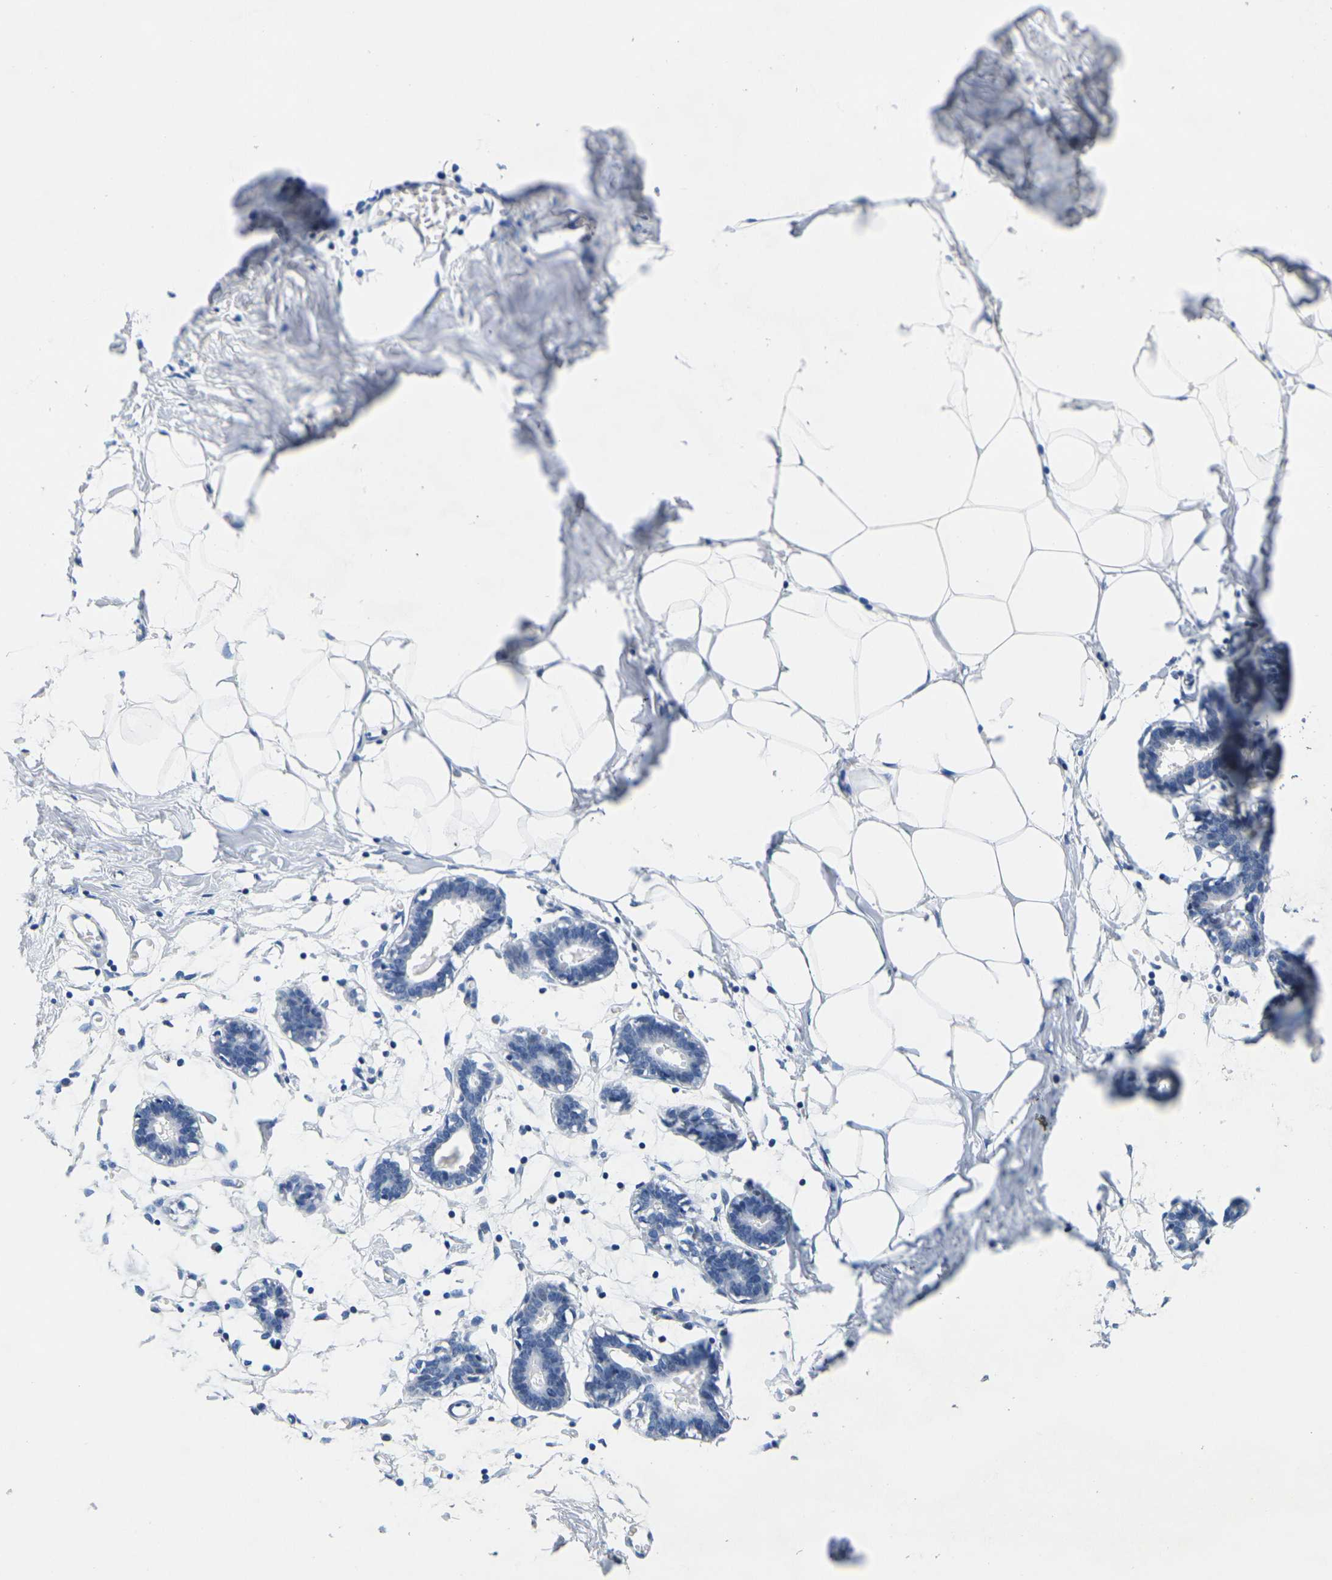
{"staining": {"intensity": "negative", "quantity": "none", "location": "none"}, "tissue": "breast", "cell_type": "Adipocytes", "image_type": "normal", "snomed": [{"axis": "morphology", "description": "Normal tissue, NOS"}, {"axis": "topography", "description": "Breast"}], "caption": "Adipocytes show no significant expression in benign breast. (Stains: DAB (3,3'-diaminobenzidine) immunohistochemistry with hematoxylin counter stain, Microscopy: brightfield microscopy at high magnification).", "gene": "TMEM204", "patient": {"sex": "female", "age": 27}}